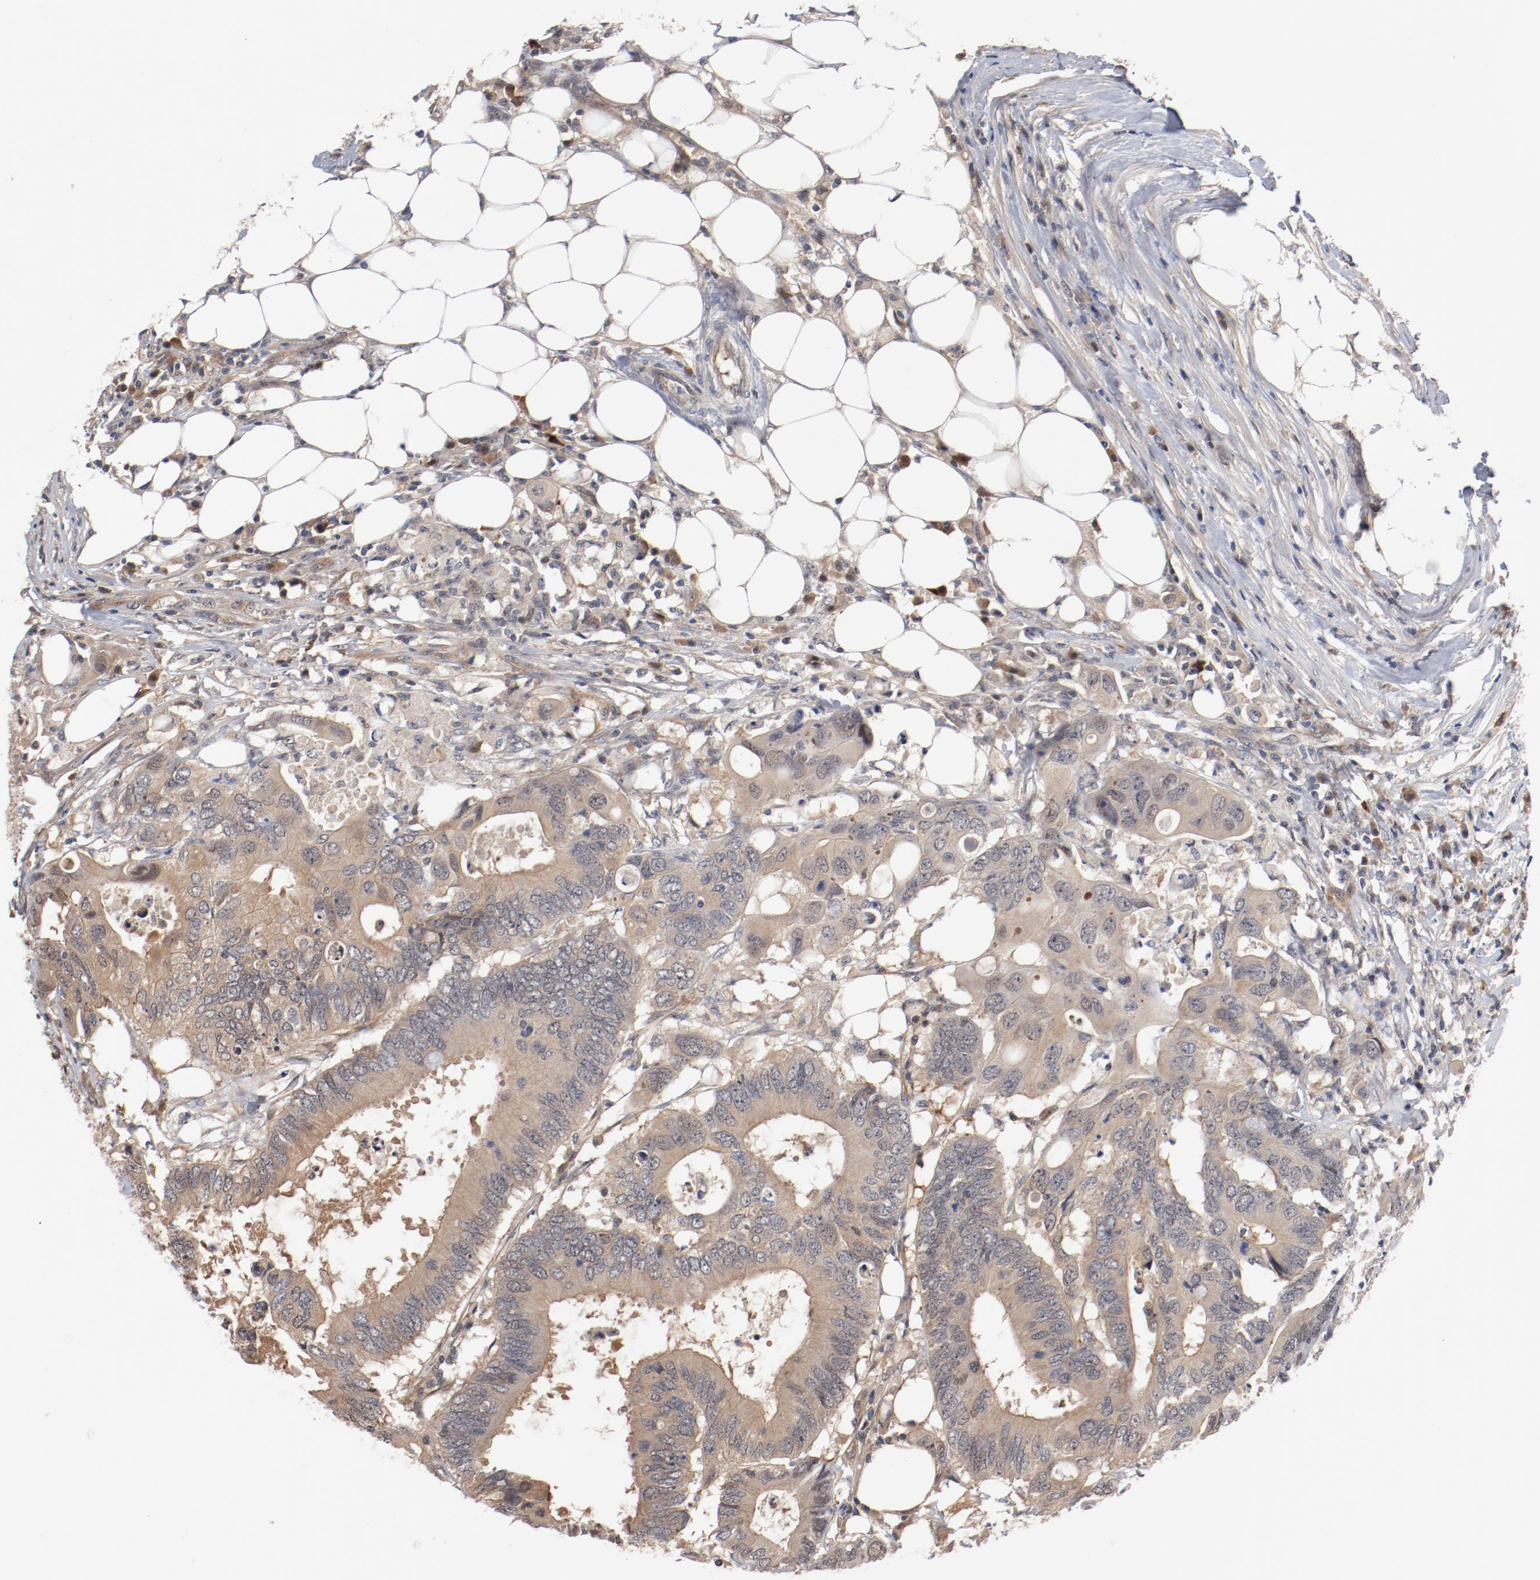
{"staining": {"intensity": "weak", "quantity": ">75%", "location": "cytoplasmic/membranous"}, "tissue": "colorectal cancer", "cell_type": "Tumor cells", "image_type": "cancer", "snomed": [{"axis": "morphology", "description": "Adenocarcinoma, NOS"}, {"axis": "topography", "description": "Colon"}], "caption": "The micrograph demonstrates staining of colorectal adenocarcinoma, revealing weak cytoplasmic/membranous protein staining (brown color) within tumor cells.", "gene": "PITPNM2", "patient": {"sex": "male", "age": 71}}